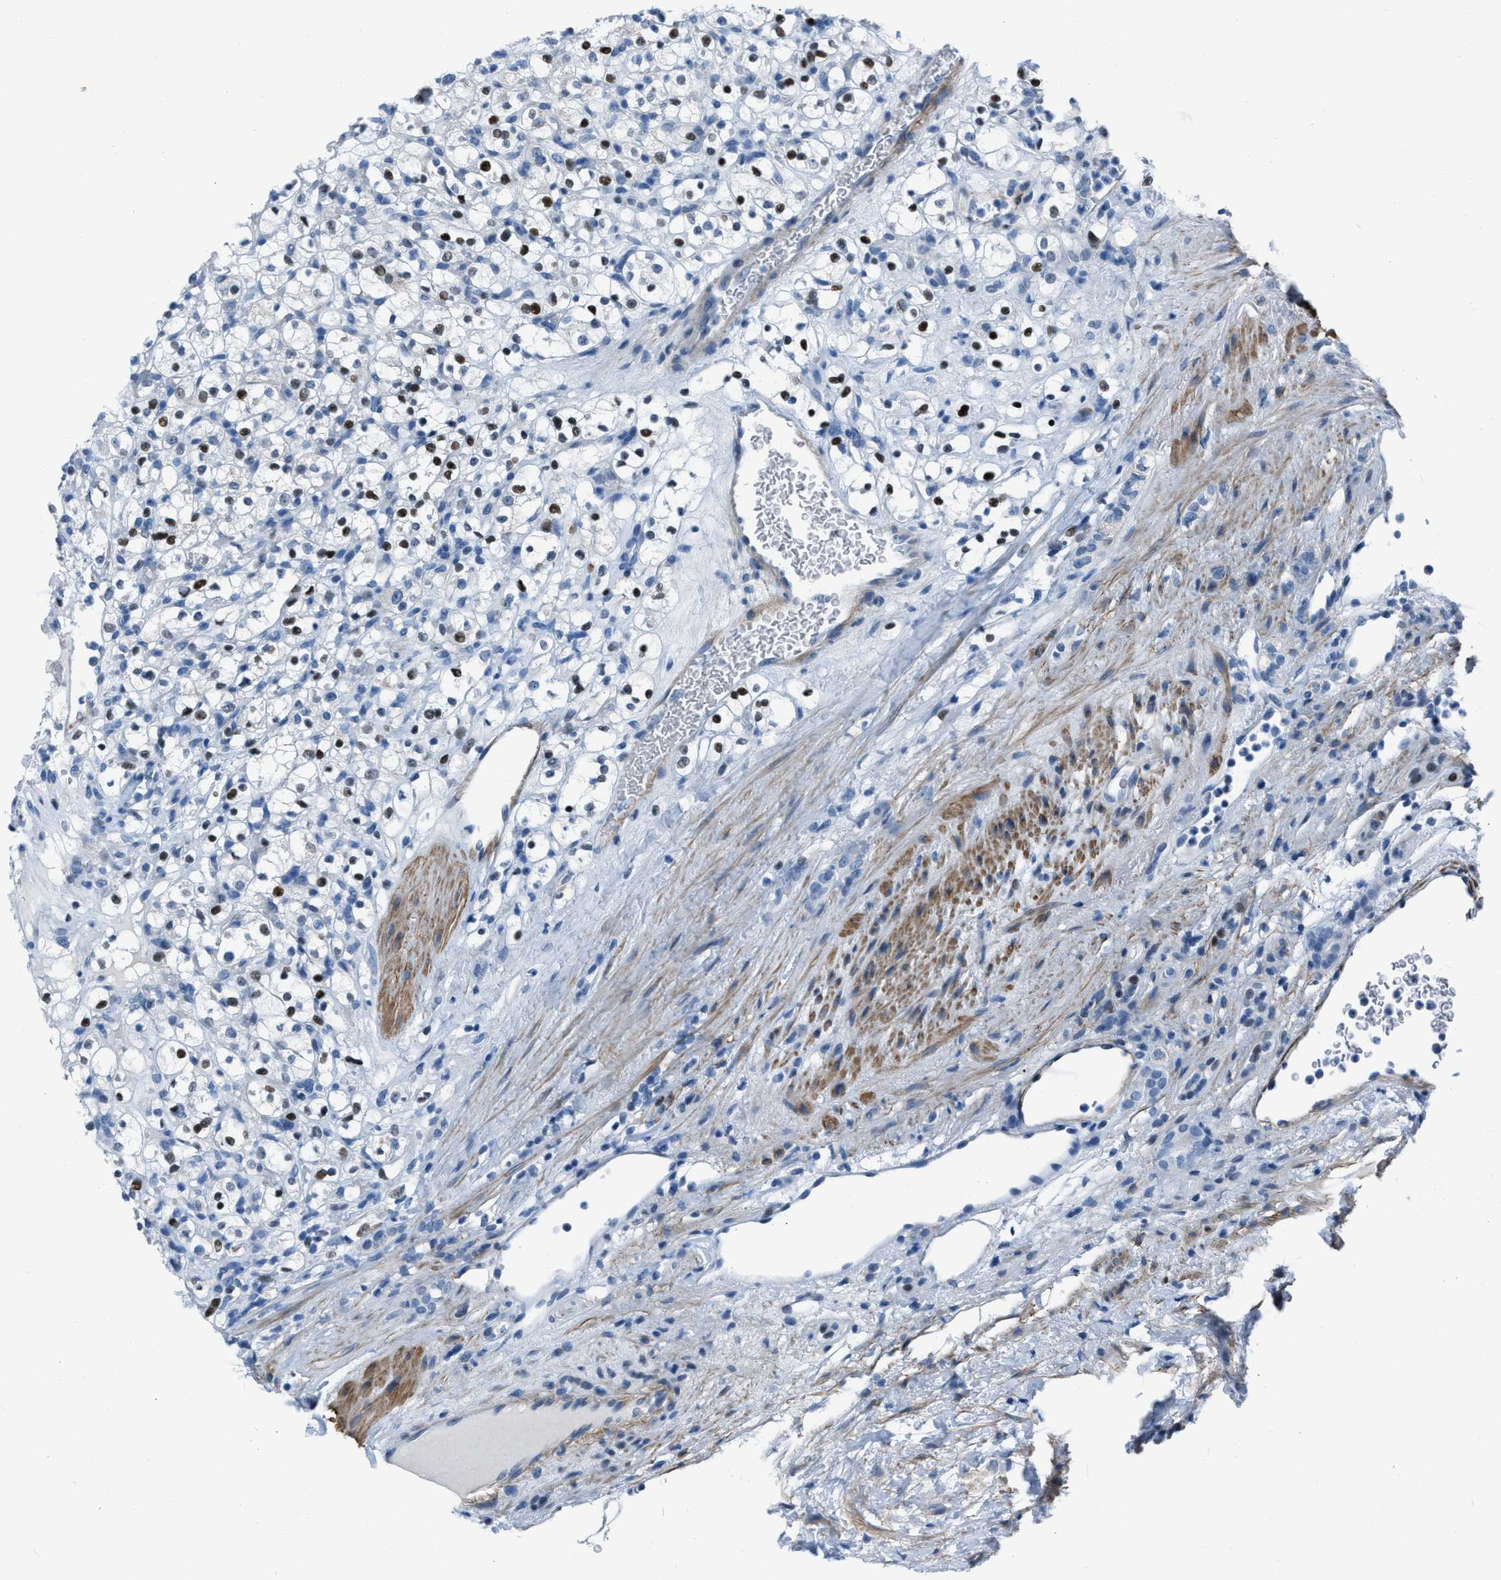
{"staining": {"intensity": "moderate", "quantity": "25%-75%", "location": "nuclear"}, "tissue": "renal cancer", "cell_type": "Tumor cells", "image_type": "cancer", "snomed": [{"axis": "morphology", "description": "Normal tissue, NOS"}, {"axis": "morphology", "description": "Adenocarcinoma, NOS"}, {"axis": "topography", "description": "Kidney"}], "caption": "IHC photomicrograph of neoplastic tissue: adenocarcinoma (renal) stained using immunohistochemistry (IHC) exhibits medium levels of moderate protein expression localized specifically in the nuclear of tumor cells, appearing as a nuclear brown color.", "gene": "SPATC1L", "patient": {"sex": "female", "age": 72}}